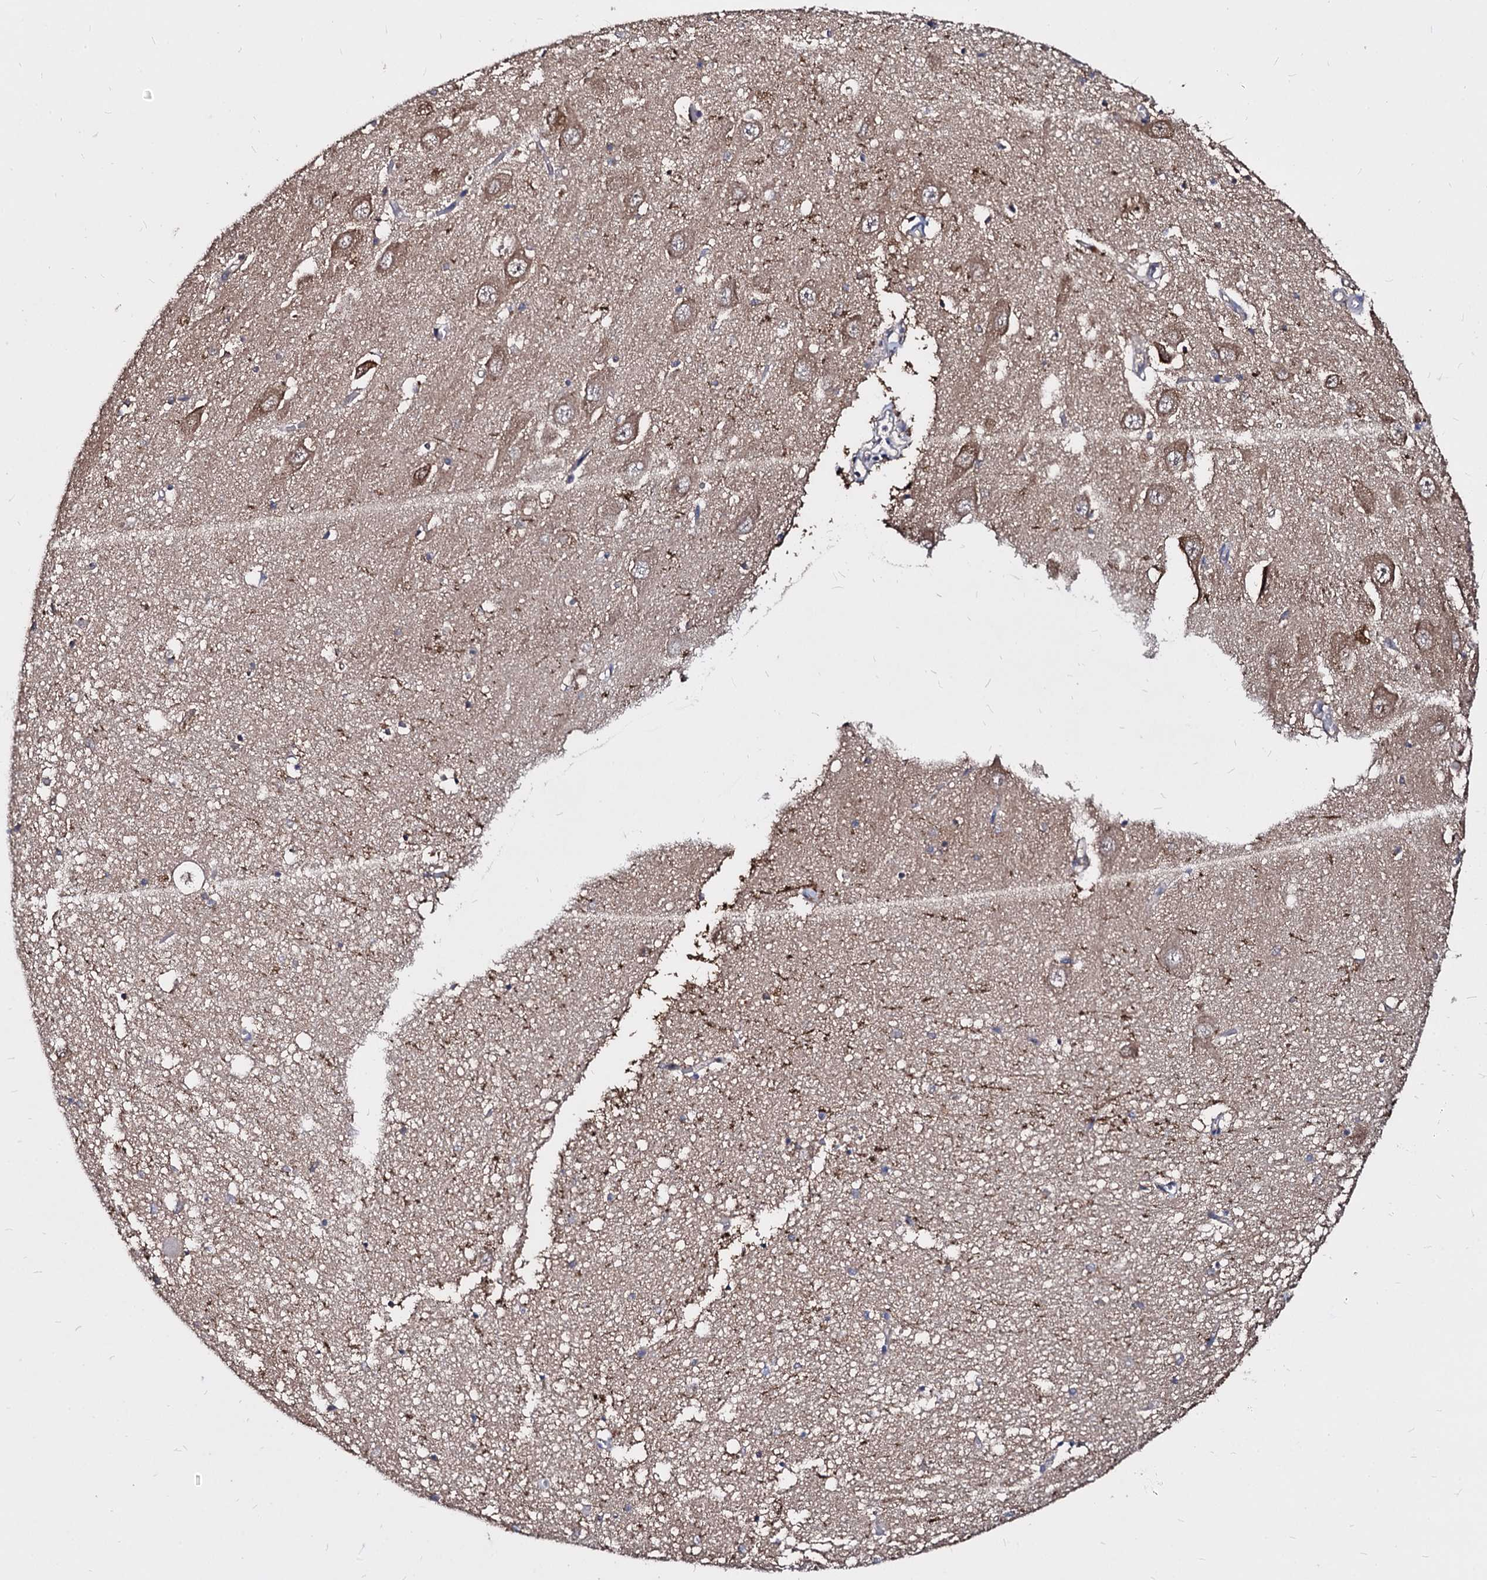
{"staining": {"intensity": "negative", "quantity": "none", "location": "none"}, "tissue": "hippocampus", "cell_type": "Glial cells", "image_type": "normal", "snomed": [{"axis": "morphology", "description": "Normal tissue, NOS"}, {"axis": "topography", "description": "Hippocampus"}], "caption": "Immunohistochemistry of benign human hippocampus displays no expression in glial cells.", "gene": "NME1", "patient": {"sex": "male", "age": 70}}